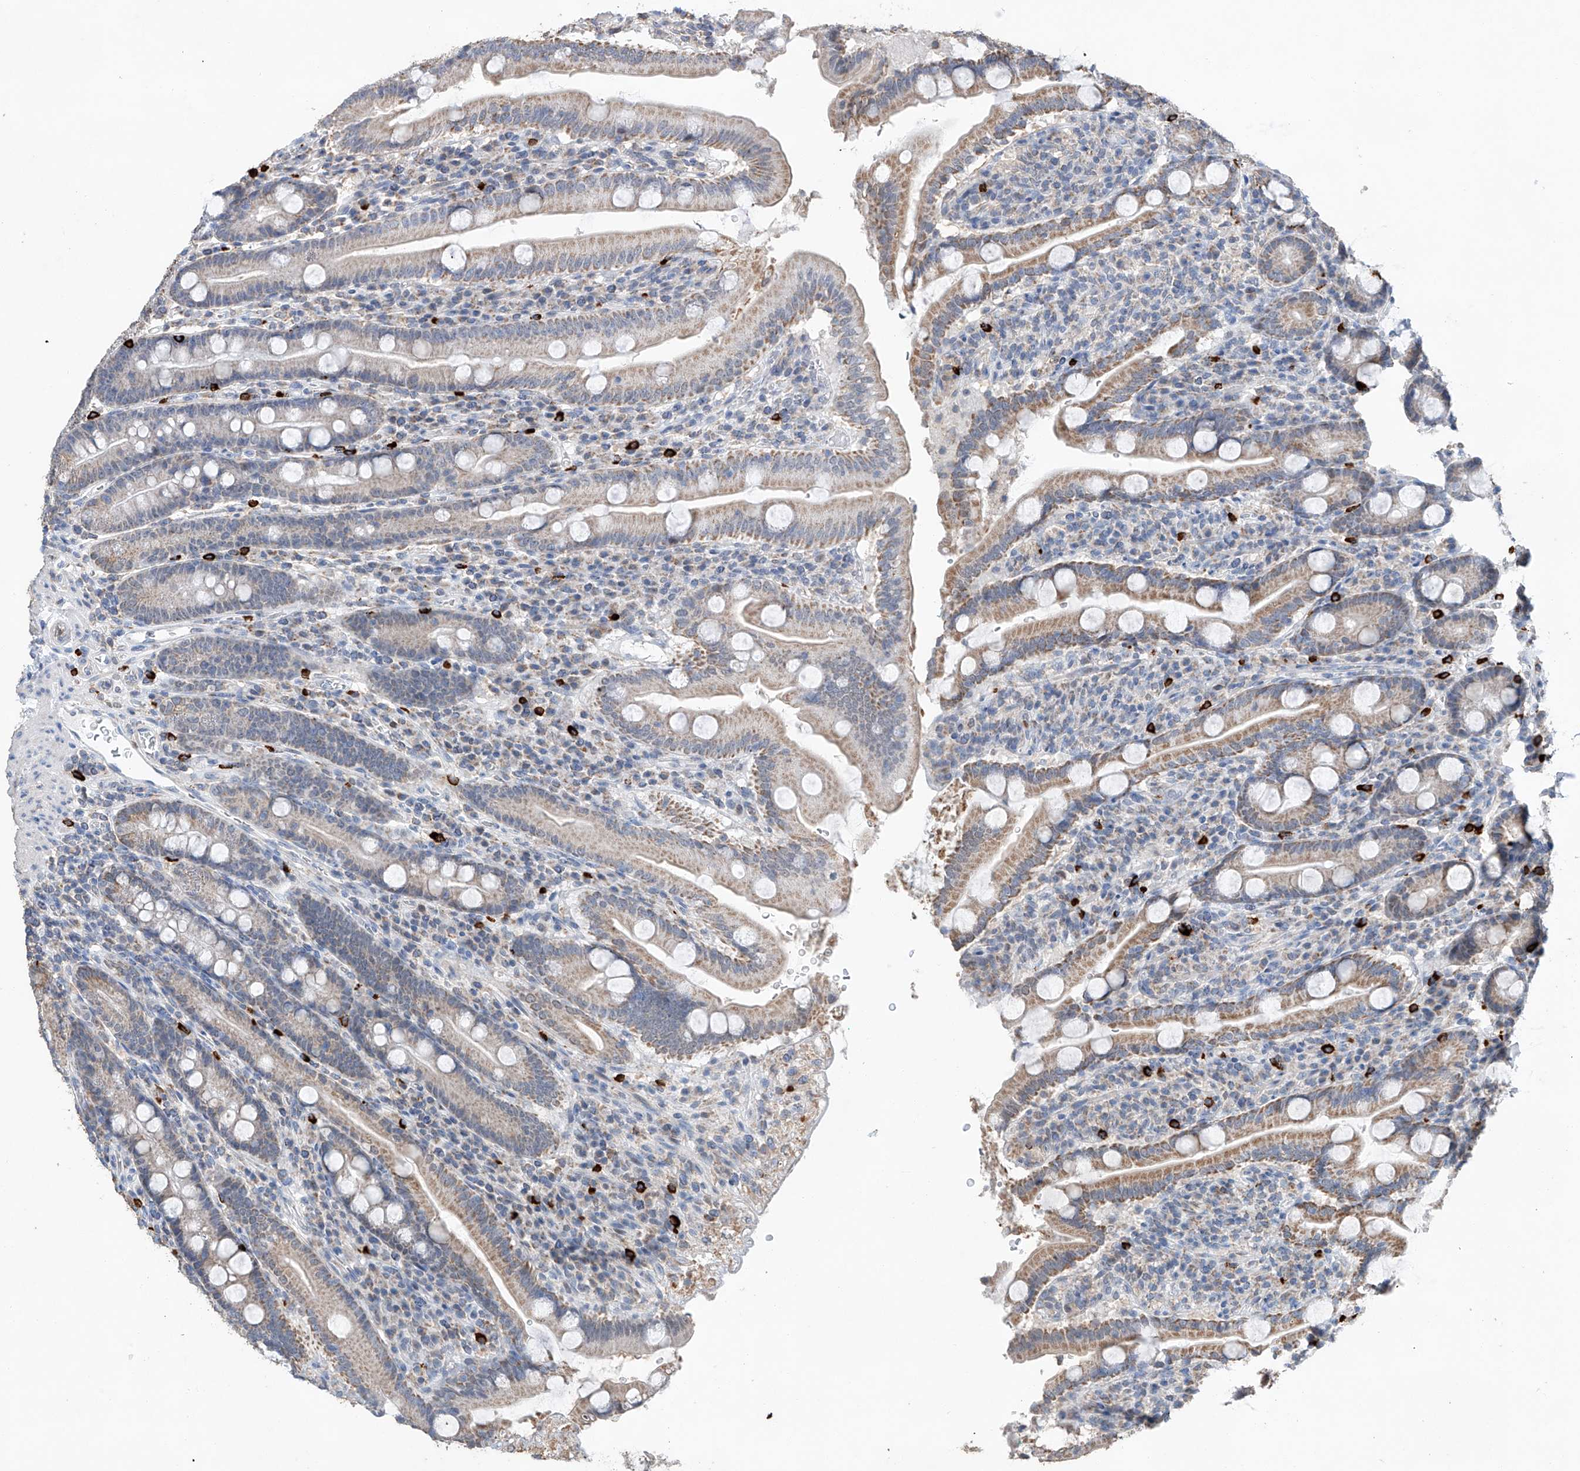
{"staining": {"intensity": "moderate", "quantity": ">75%", "location": "cytoplasmic/membranous"}, "tissue": "duodenum", "cell_type": "Glandular cells", "image_type": "normal", "snomed": [{"axis": "morphology", "description": "Normal tissue, NOS"}, {"axis": "topography", "description": "Duodenum"}], "caption": "High-magnification brightfield microscopy of benign duodenum stained with DAB (3,3'-diaminobenzidine) (brown) and counterstained with hematoxylin (blue). glandular cells exhibit moderate cytoplasmic/membranous staining is identified in approximately>75% of cells.", "gene": "KLF15", "patient": {"sex": "male", "age": 35}}